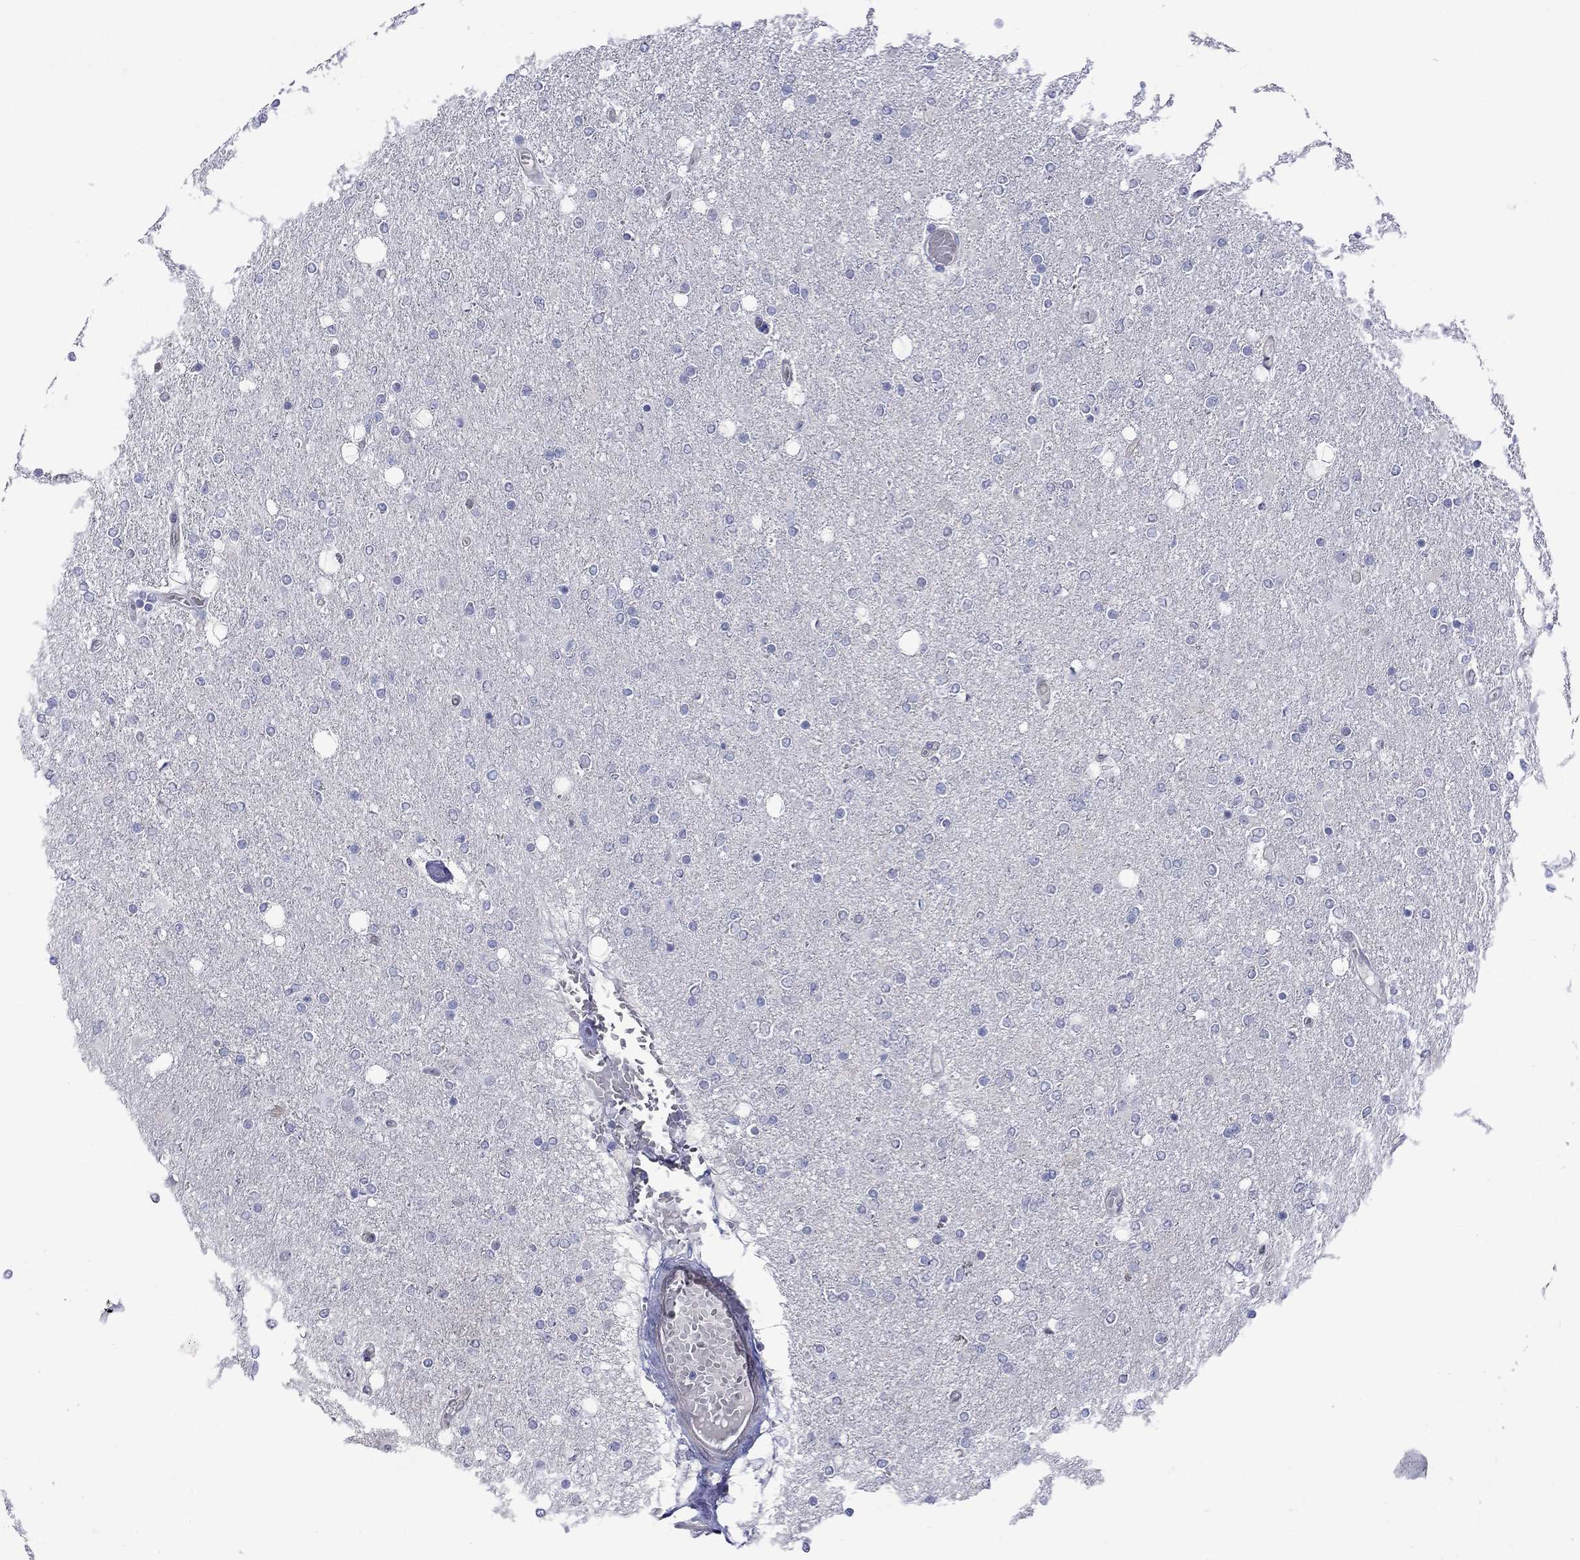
{"staining": {"intensity": "negative", "quantity": "none", "location": "none"}, "tissue": "glioma", "cell_type": "Tumor cells", "image_type": "cancer", "snomed": [{"axis": "morphology", "description": "Glioma, malignant, High grade"}, {"axis": "topography", "description": "Cerebral cortex"}], "caption": "This is an IHC image of glioma. There is no positivity in tumor cells.", "gene": "CTNNBIP1", "patient": {"sex": "male", "age": 70}}